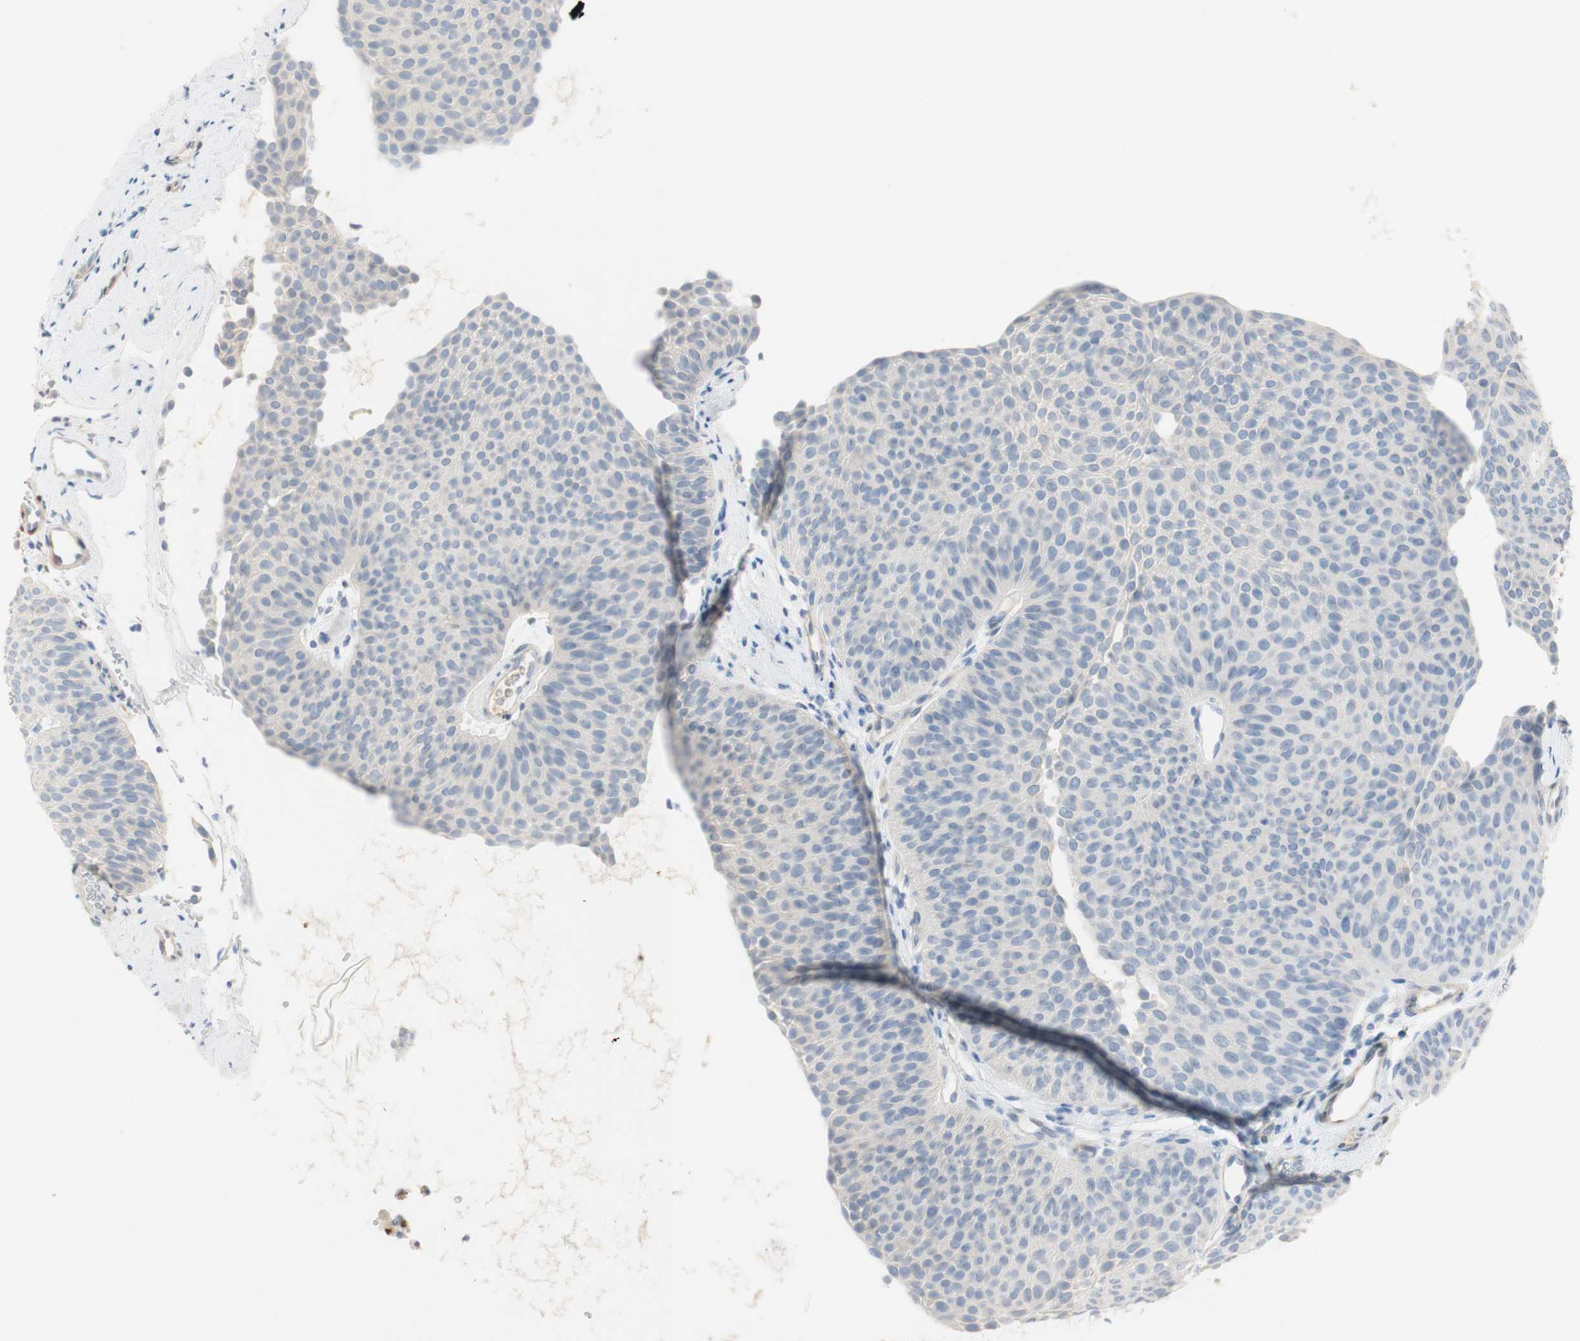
{"staining": {"intensity": "negative", "quantity": "none", "location": "none"}, "tissue": "urothelial cancer", "cell_type": "Tumor cells", "image_type": "cancer", "snomed": [{"axis": "morphology", "description": "Urothelial carcinoma, Low grade"}, {"axis": "topography", "description": "Urinary bladder"}], "caption": "This is a histopathology image of immunohistochemistry staining of urothelial cancer, which shows no staining in tumor cells.", "gene": "SELENBP1", "patient": {"sex": "female", "age": 60}}